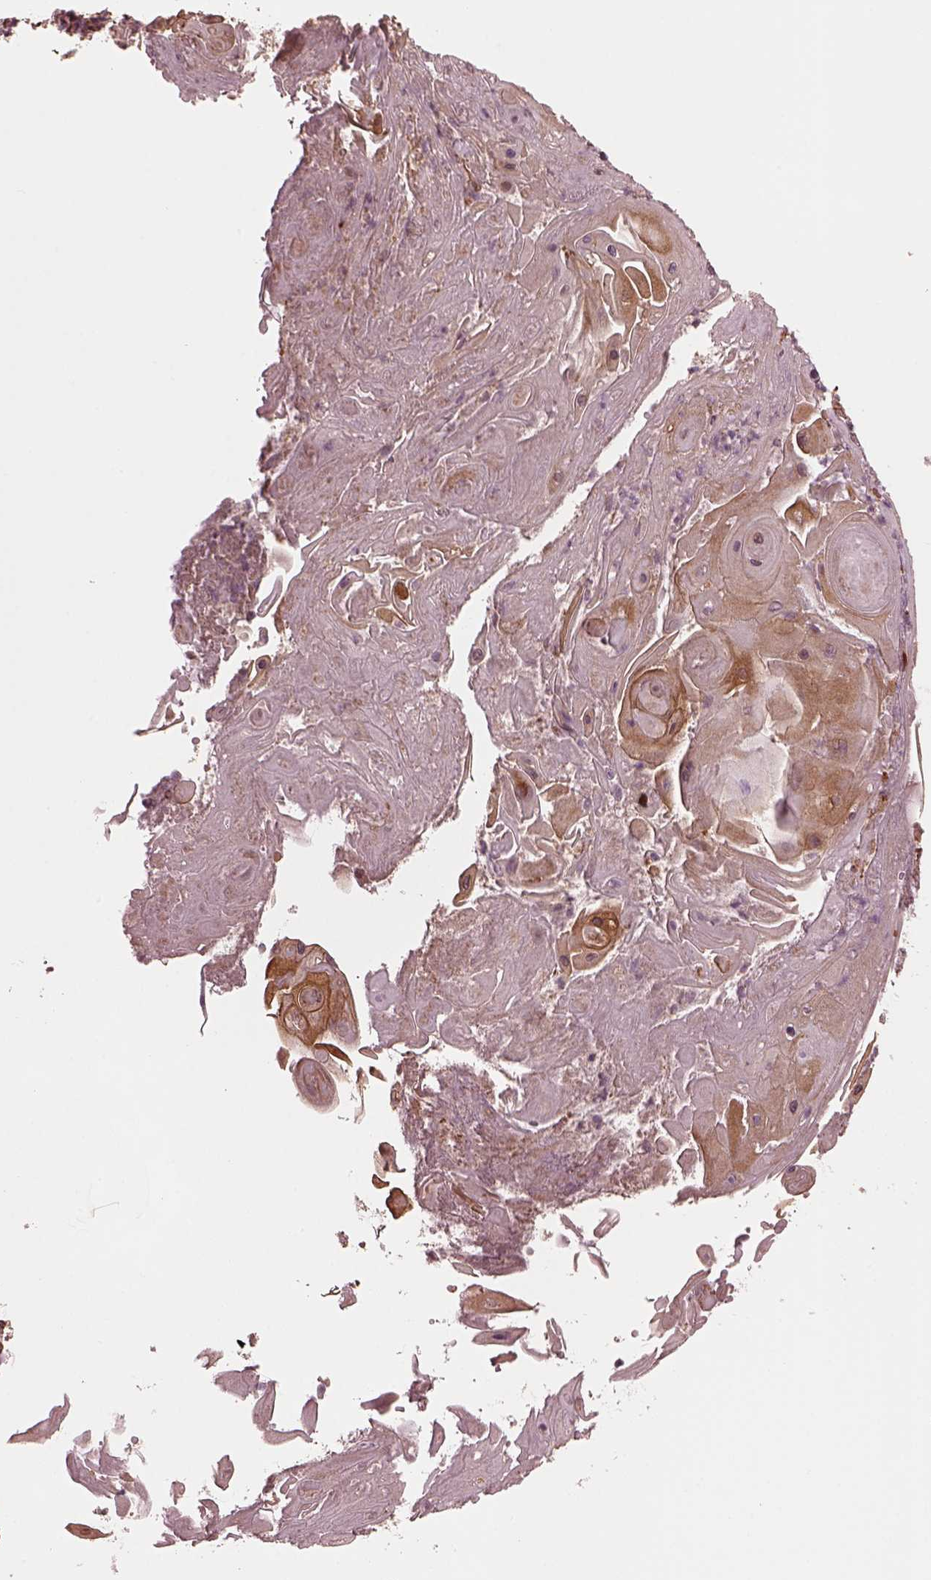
{"staining": {"intensity": "moderate", "quantity": "25%-75%", "location": "cytoplasmic/membranous"}, "tissue": "skin cancer", "cell_type": "Tumor cells", "image_type": "cancer", "snomed": [{"axis": "morphology", "description": "Squamous cell carcinoma, NOS"}, {"axis": "topography", "description": "Skin"}], "caption": "This is a micrograph of immunohistochemistry (IHC) staining of squamous cell carcinoma (skin), which shows moderate staining in the cytoplasmic/membranous of tumor cells.", "gene": "NDUFB10", "patient": {"sex": "male", "age": 62}}